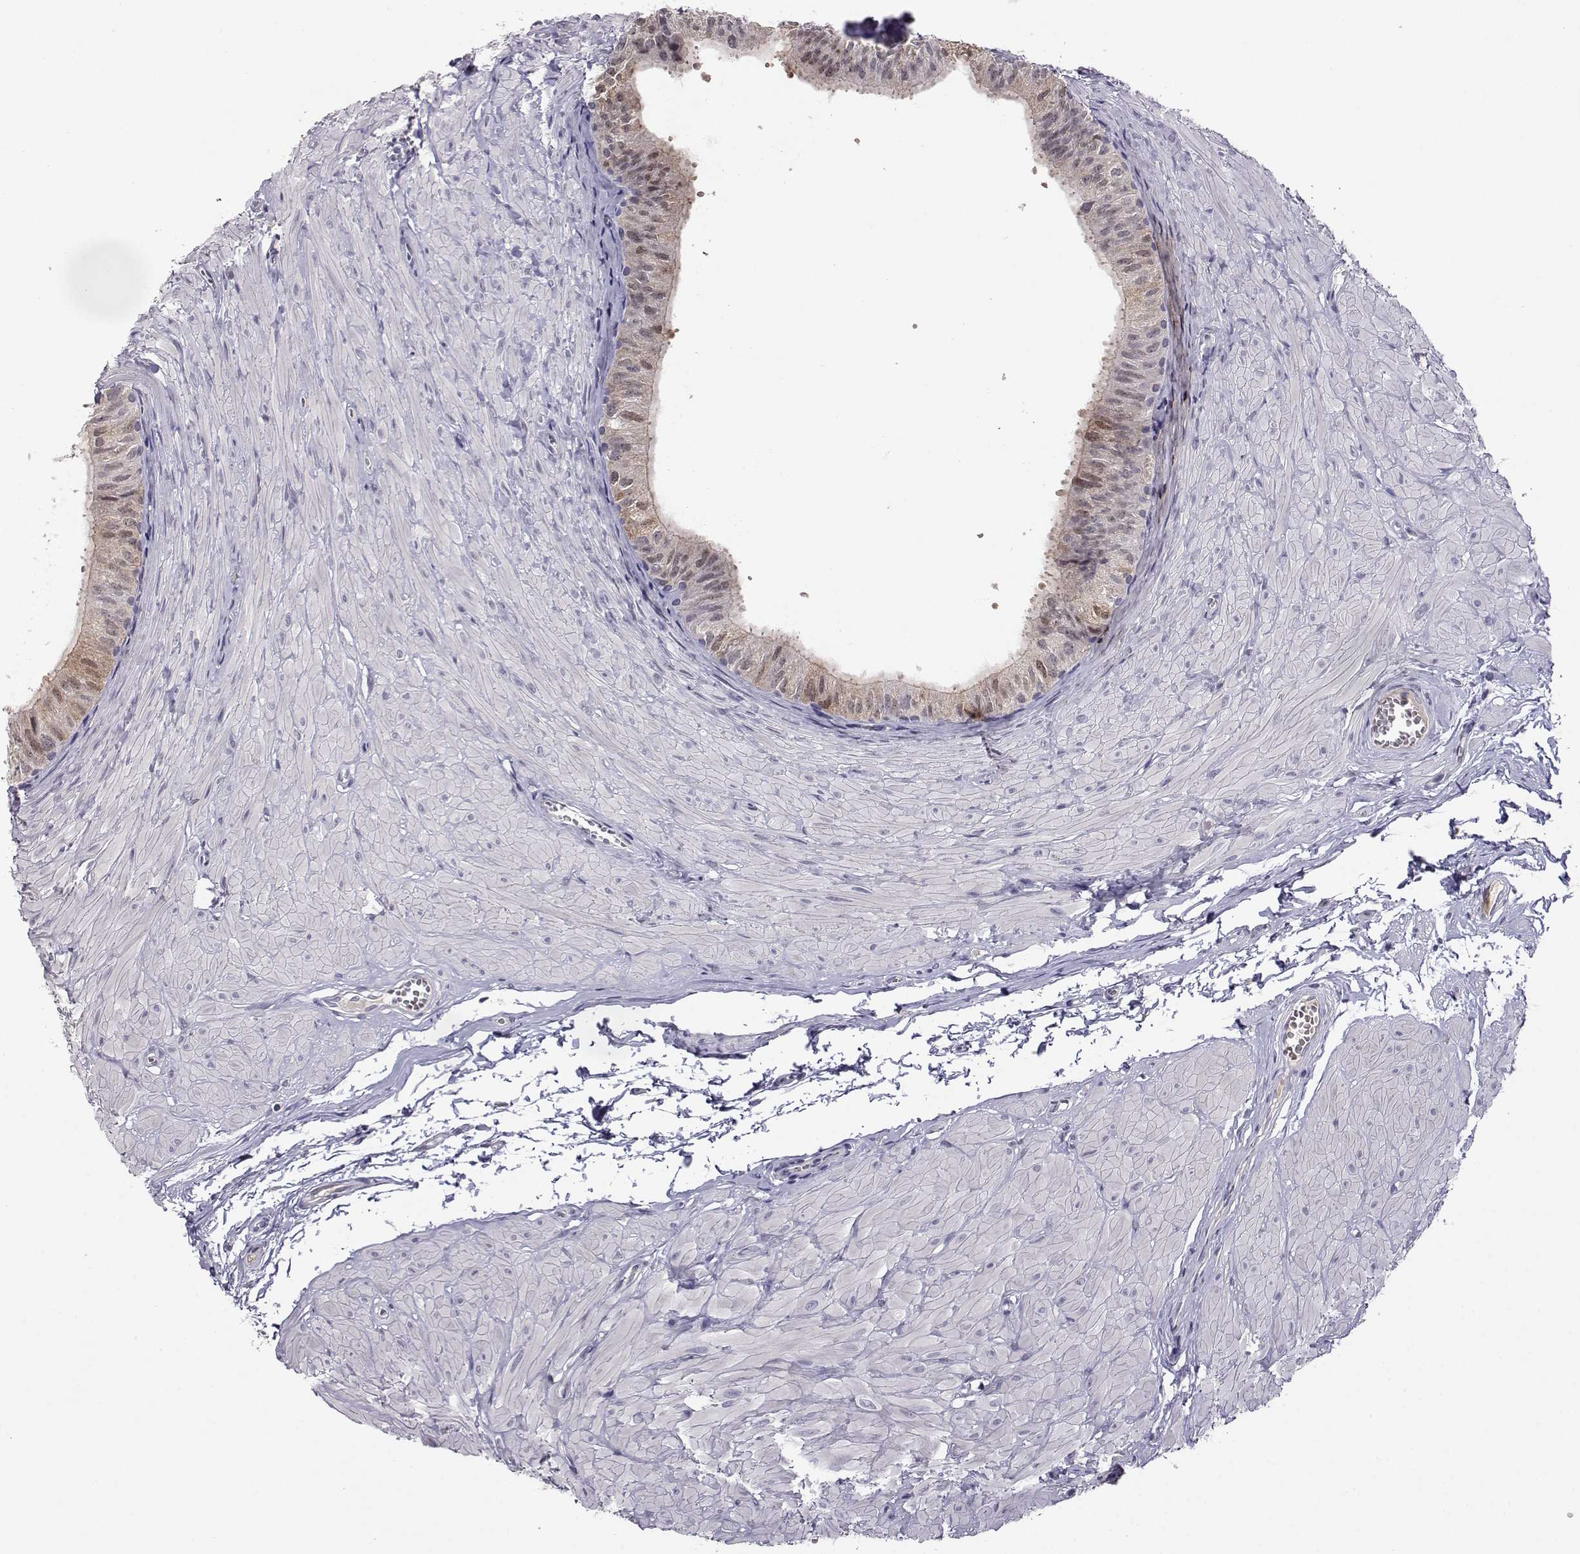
{"staining": {"intensity": "weak", "quantity": "<25%", "location": "nuclear"}, "tissue": "epididymis", "cell_type": "Glandular cells", "image_type": "normal", "snomed": [{"axis": "morphology", "description": "Normal tissue, NOS"}, {"axis": "topography", "description": "Epididymis"}, {"axis": "topography", "description": "Vas deferens"}], "caption": "An immunohistochemistry (IHC) micrograph of normal epididymis is shown. There is no staining in glandular cells of epididymis.", "gene": "AKR1B1", "patient": {"sex": "male", "age": 23}}